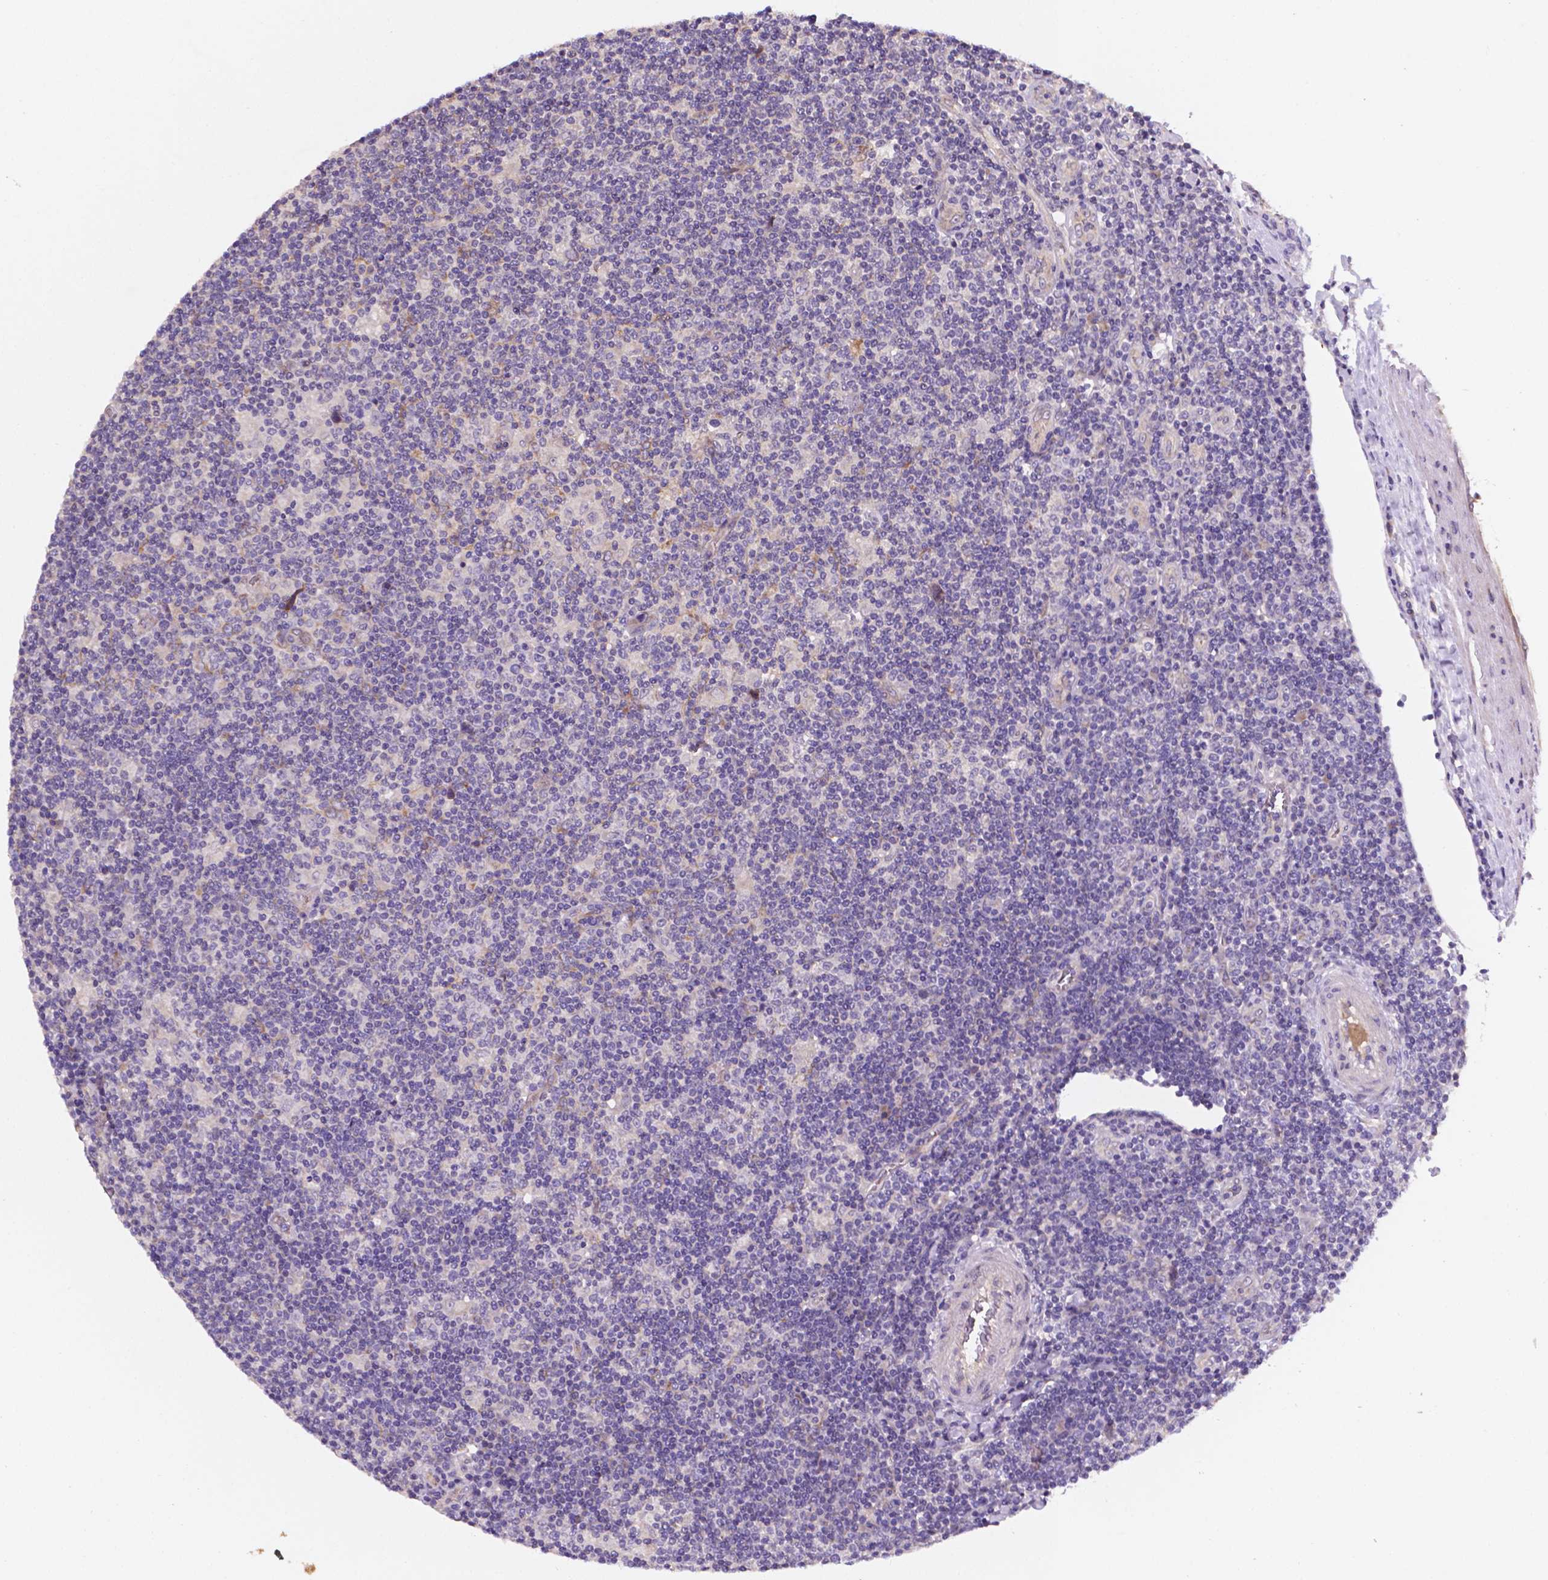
{"staining": {"intensity": "negative", "quantity": "none", "location": "none"}, "tissue": "lymphoma", "cell_type": "Tumor cells", "image_type": "cancer", "snomed": [{"axis": "morphology", "description": "Hodgkin's disease, NOS"}, {"axis": "topography", "description": "Lymph node"}], "caption": "A histopathology image of human Hodgkin's disease is negative for staining in tumor cells.", "gene": "TM4SF20", "patient": {"sex": "male", "age": 40}}